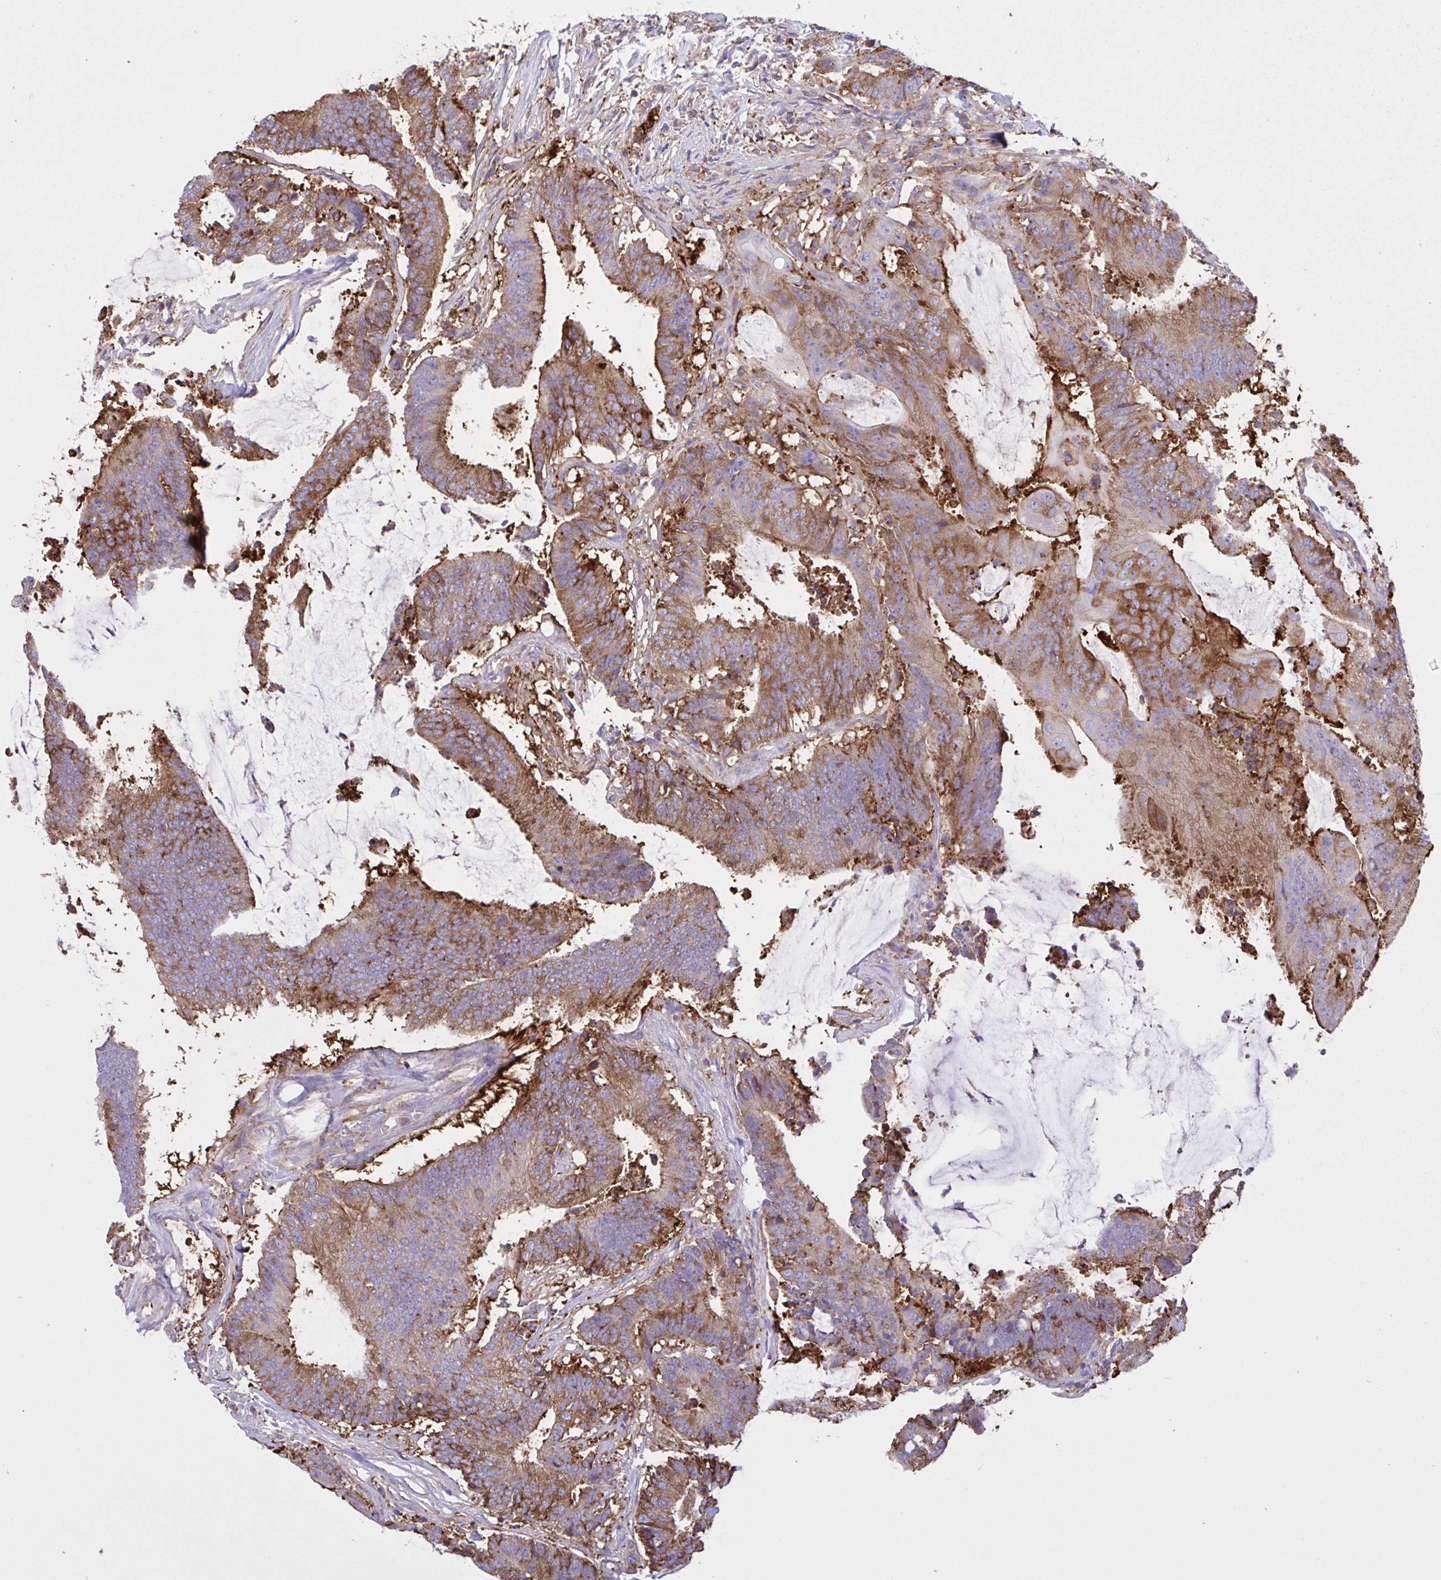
{"staining": {"intensity": "strong", "quantity": "25%-75%", "location": "cytoplasmic/membranous"}, "tissue": "colorectal cancer", "cell_type": "Tumor cells", "image_type": "cancer", "snomed": [{"axis": "morphology", "description": "Adenocarcinoma, NOS"}, {"axis": "topography", "description": "Colon"}], "caption": "Colorectal adenocarcinoma stained with DAB (3,3'-diaminobenzidine) IHC reveals high levels of strong cytoplasmic/membranous positivity in approximately 25%-75% of tumor cells.", "gene": "OR51M1", "patient": {"sex": "female", "age": 43}}